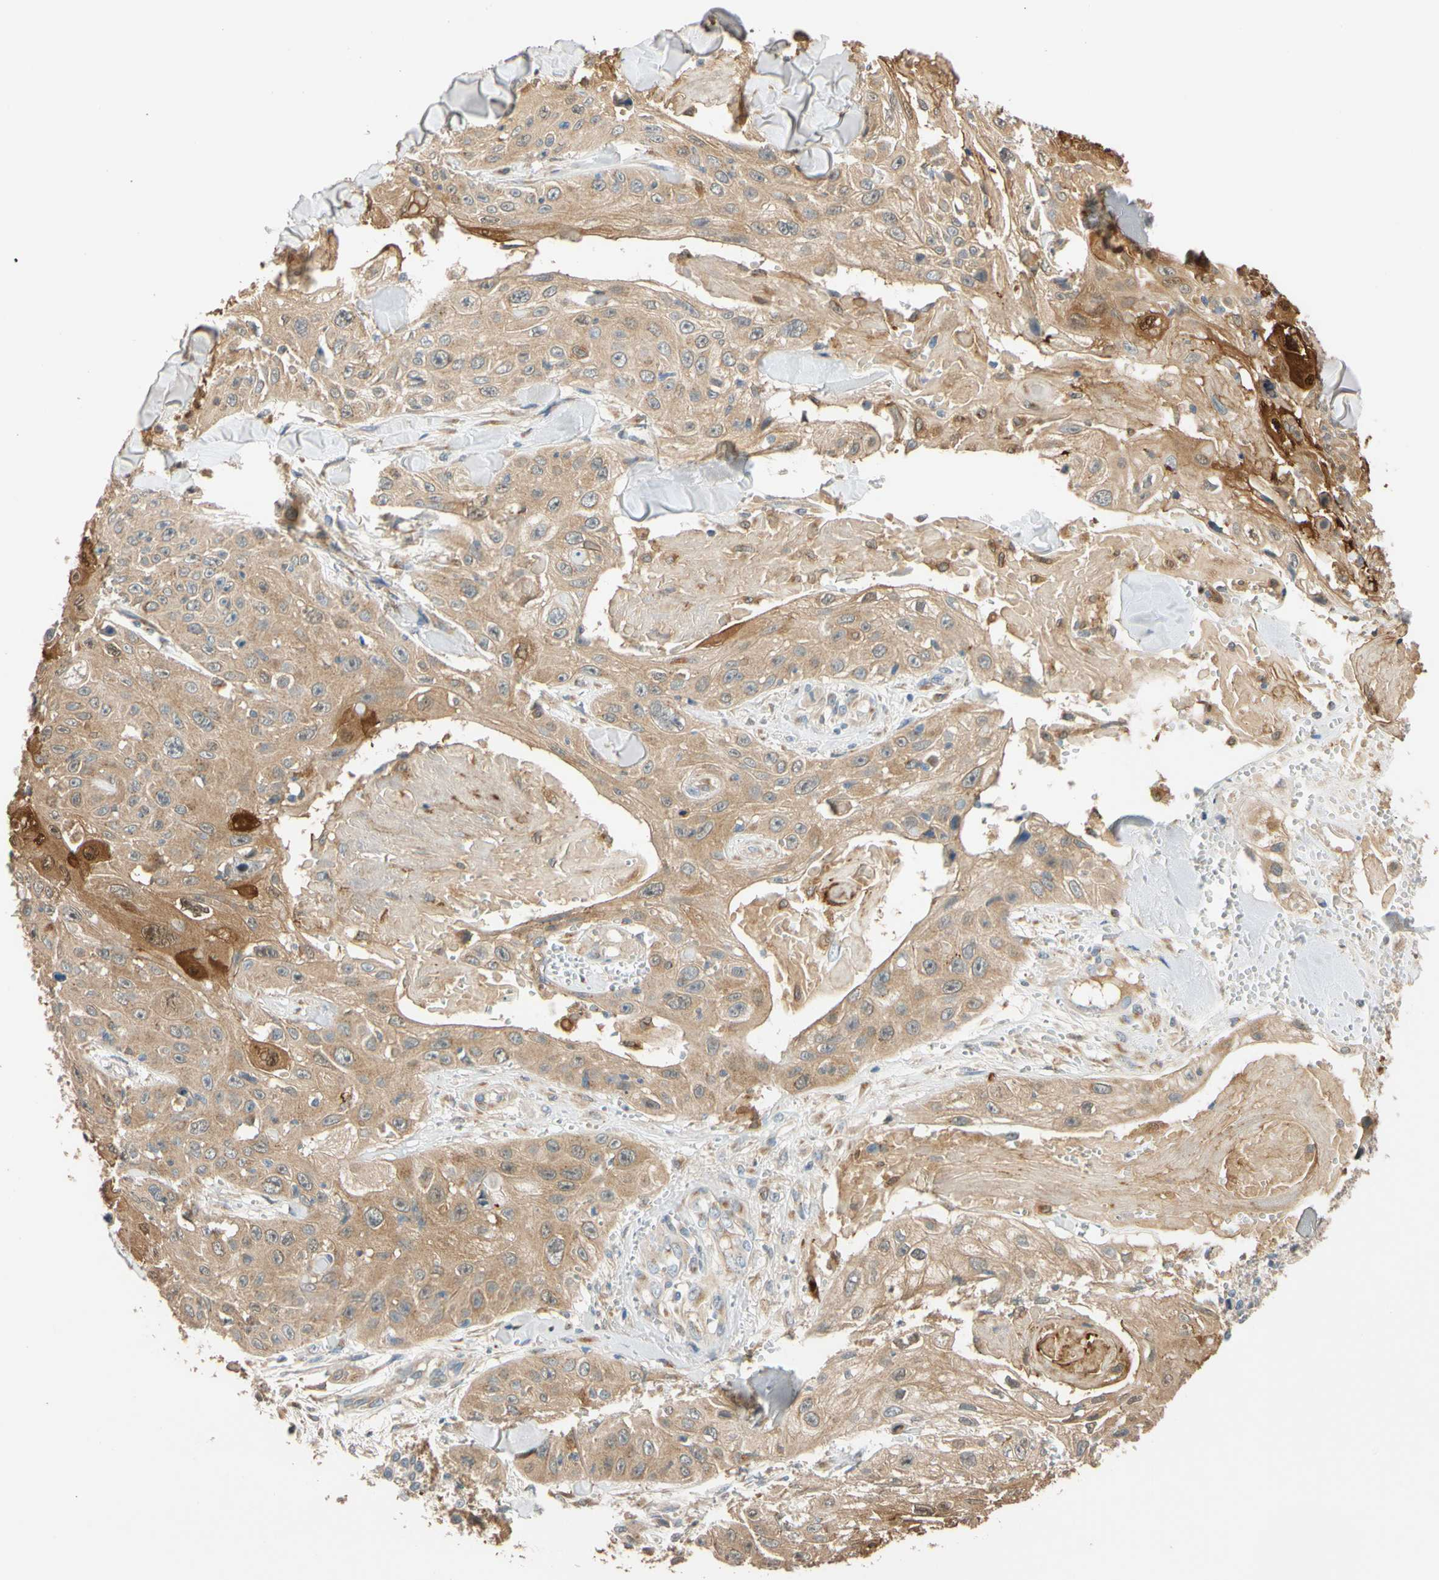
{"staining": {"intensity": "moderate", "quantity": ">75%", "location": "cytoplasmic/membranous"}, "tissue": "skin cancer", "cell_type": "Tumor cells", "image_type": "cancer", "snomed": [{"axis": "morphology", "description": "Squamous cell carcinoma, NOS"}, {"axis": "topography", "description": "Skin"}], "caption": "Human skin squamous cell carcinoma stained with a brown dye displays moderate cytoplasmic/membranous positive positivity in approximately >75% of tumor cells.", "gene": "GPSM2", "patient": {"sex": "male", "age": 86}}